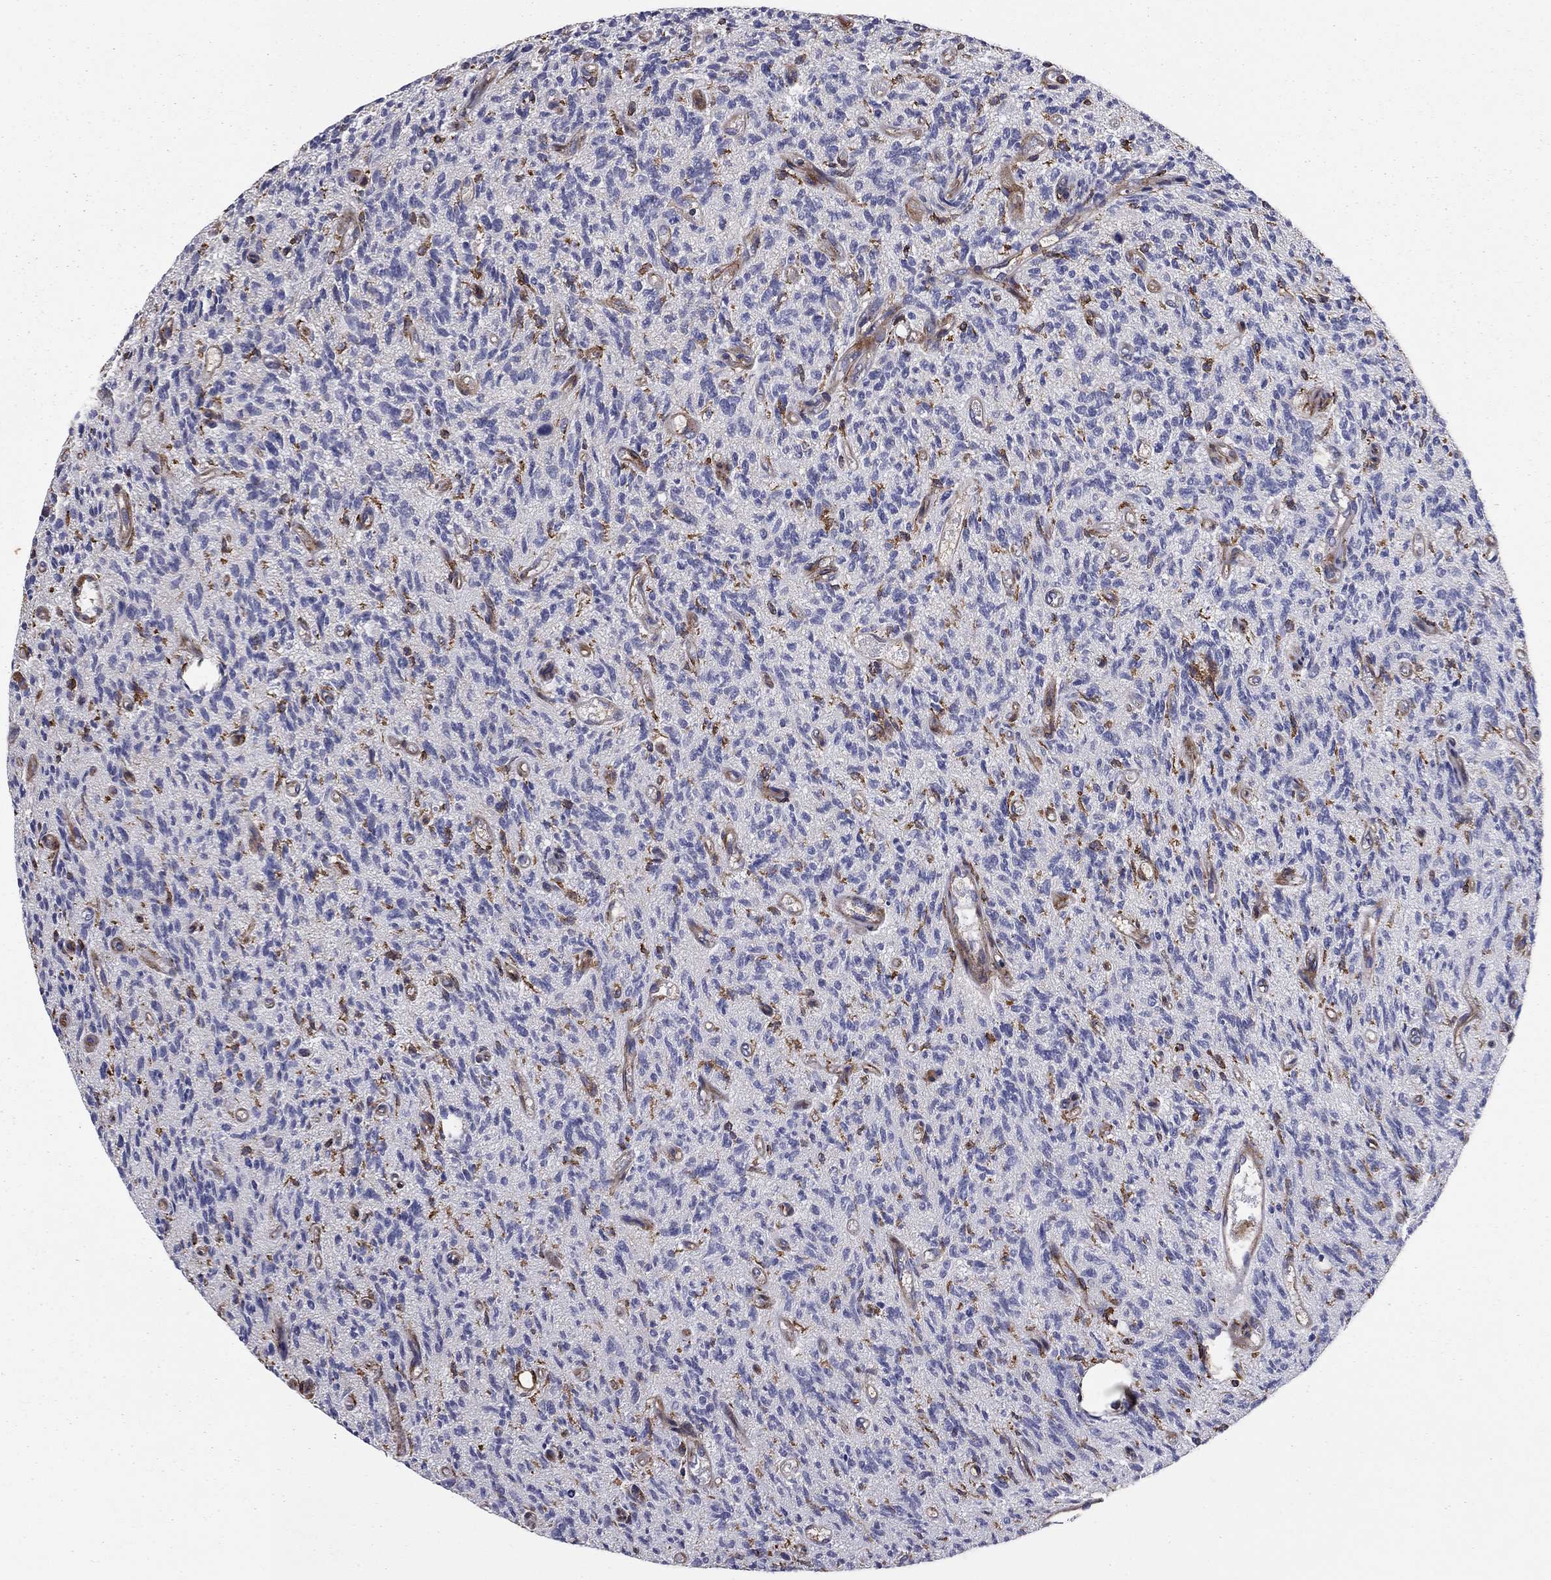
{"staining": {"intensity": "negative", "quantity": "none", "location": "none"}, "tissue": "glioma", "cell_type": "Tumor cells", "image_type": "cancer", "snomed": [{"axis": "morphology", "description": "Glioma, malignant, High grade"}, {"axis": "topography", "description": "Brain"}], "caption": "A photomicrograph of malignant glioma (high-grade) stained for a protein reveals no brown staining in tumor cells.", "gene": "EHBP1L1", "patient": {"sex": "male", "age": 64}}